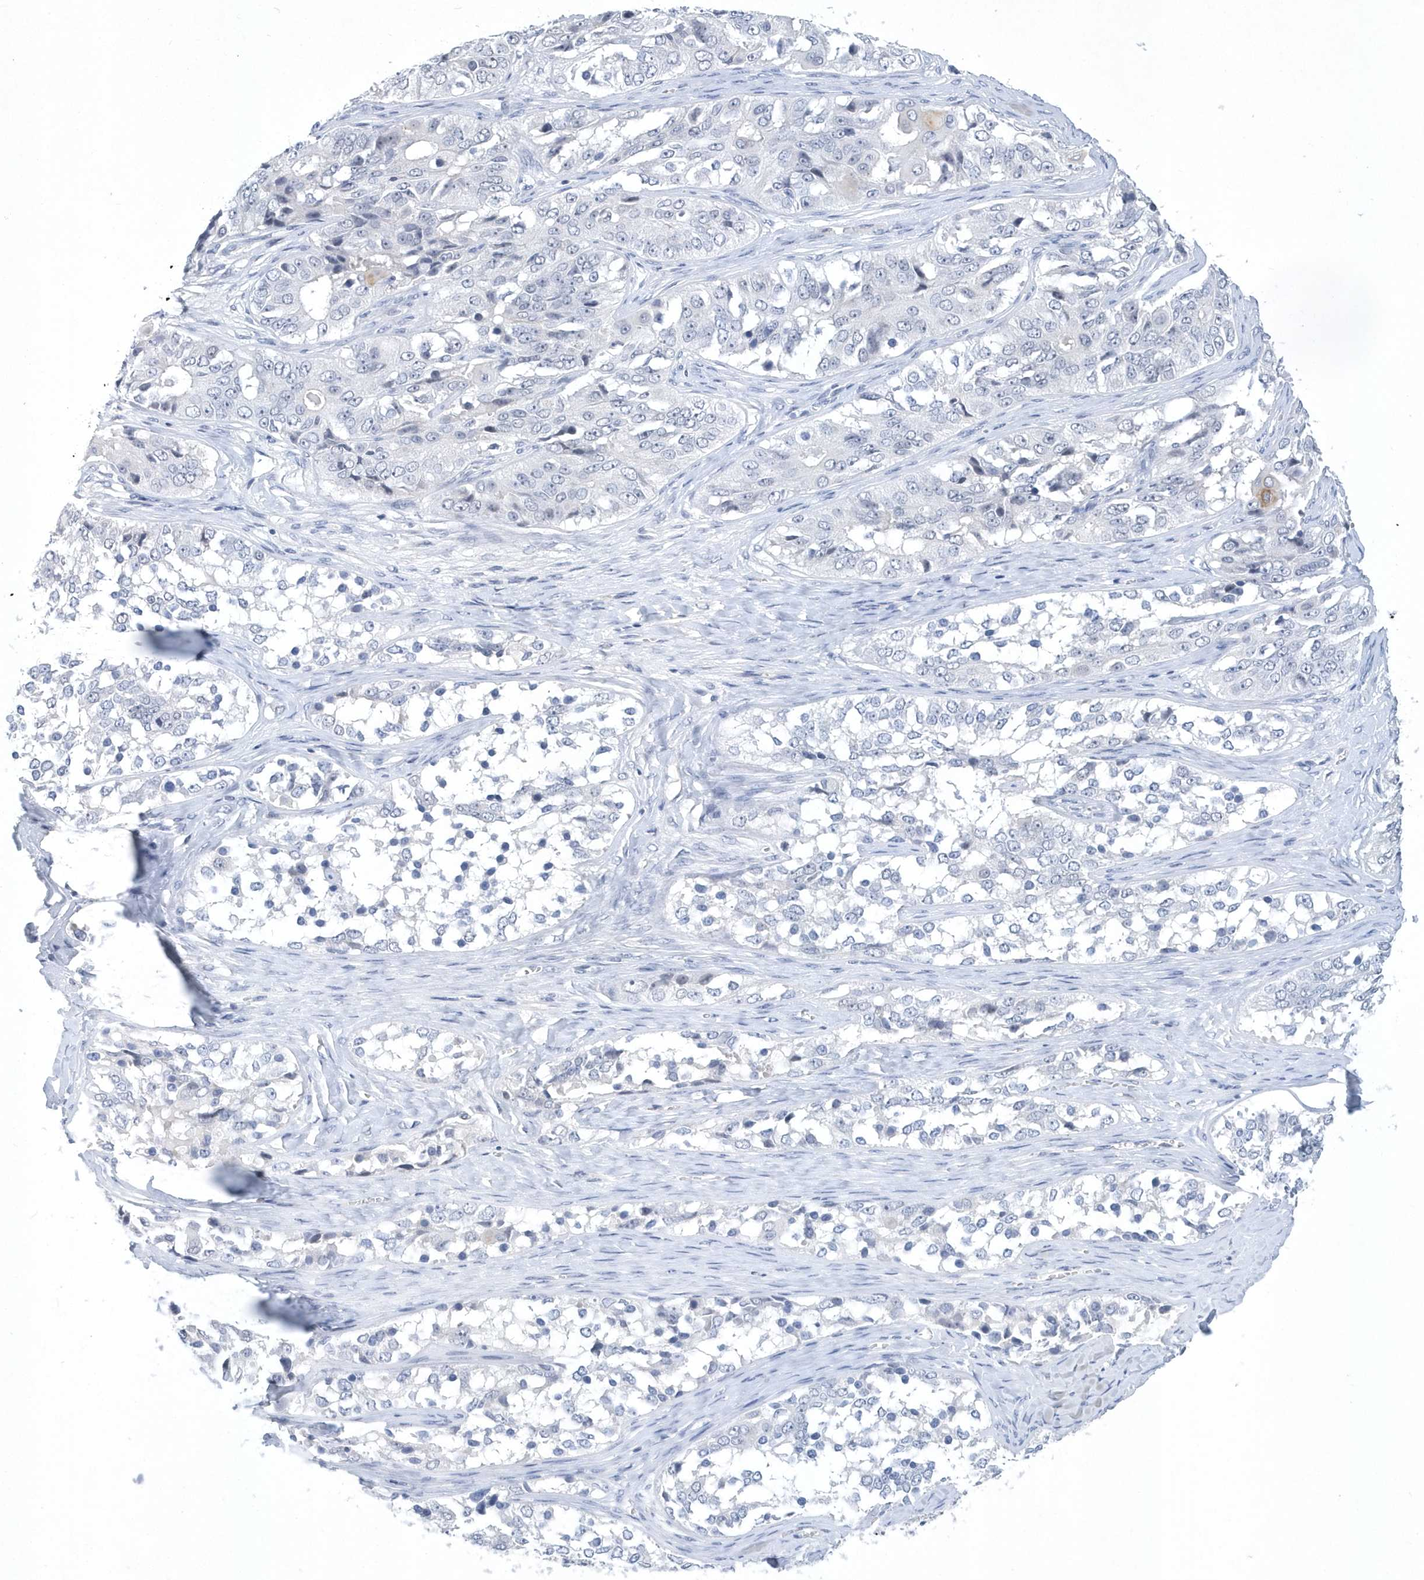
{"staining": {"intensity": "negative", "quantity": "none", "location": "none"}, "tissue": "ovarian cancer", "cell_type": "Tumor cells", "image_type": "cancer", "snomed": [{"axis": "morphology", "description": "Carcinoma, endometroid"}, {"axis": "topography", "description": "Ovary"}], "caption": "Tumor cells are negative for brown protein staining in ovarian cancer (endometroid carcinoma).", "gene": "SRGAP3", "patient": {"sex": "female", "age": 51}}